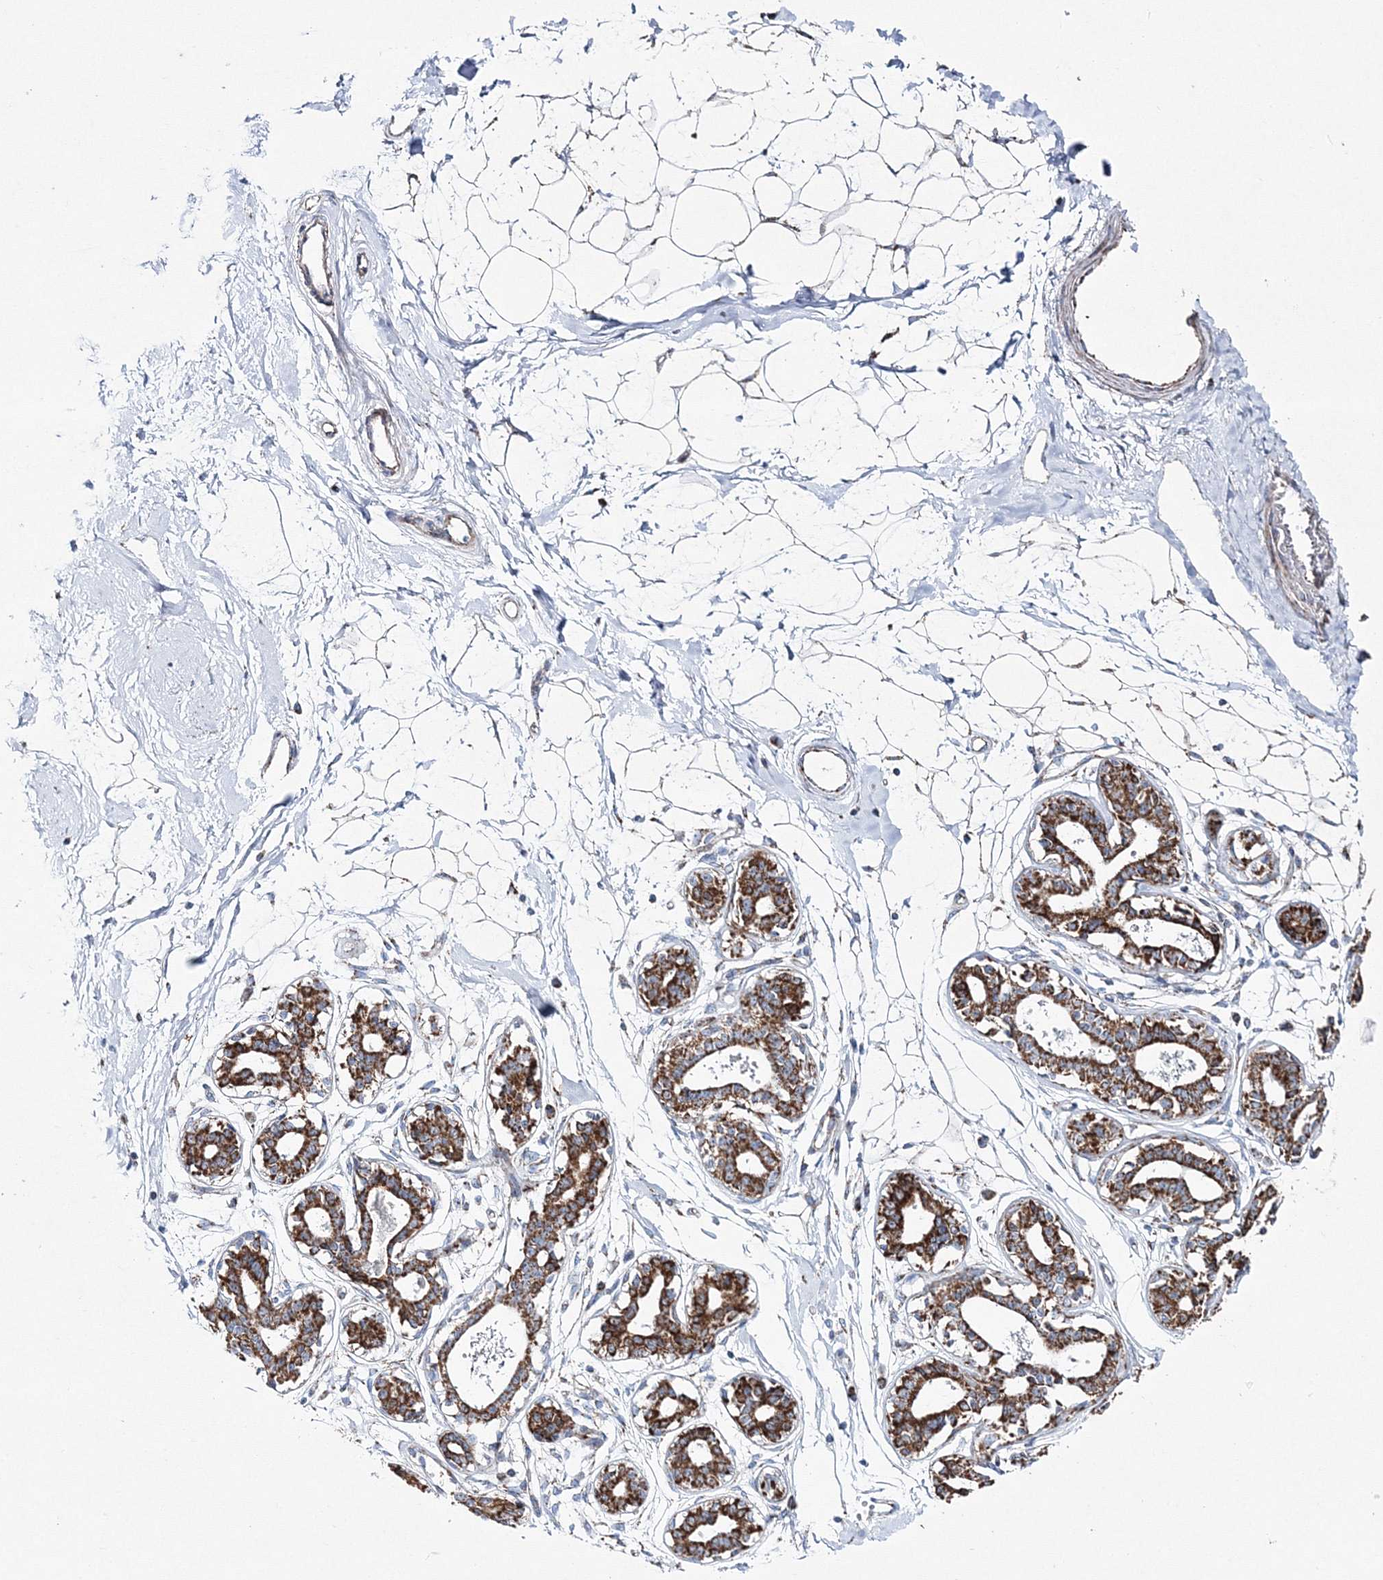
{"staining": {"intensity": "weak", "quantity": ">75%", "location": "cytoplasmic/membranous"}, "tissue": "breast", "cell_type": "Adipocytes", "image_type": "normal", "snomed": [{"axis": "morphology", "description": "Normal tissue, NOS"}, {"axis": "topography", "description": "Breast"}], "caption": "IHC histopathology image of benign breast stained for a protein (brown), which displays low levels of weak cytoplasmic/membranous expression in approximately >75% of adipocytes.", "gene": "HIBCH", "patient": {"sex": "female", "age": 45}}